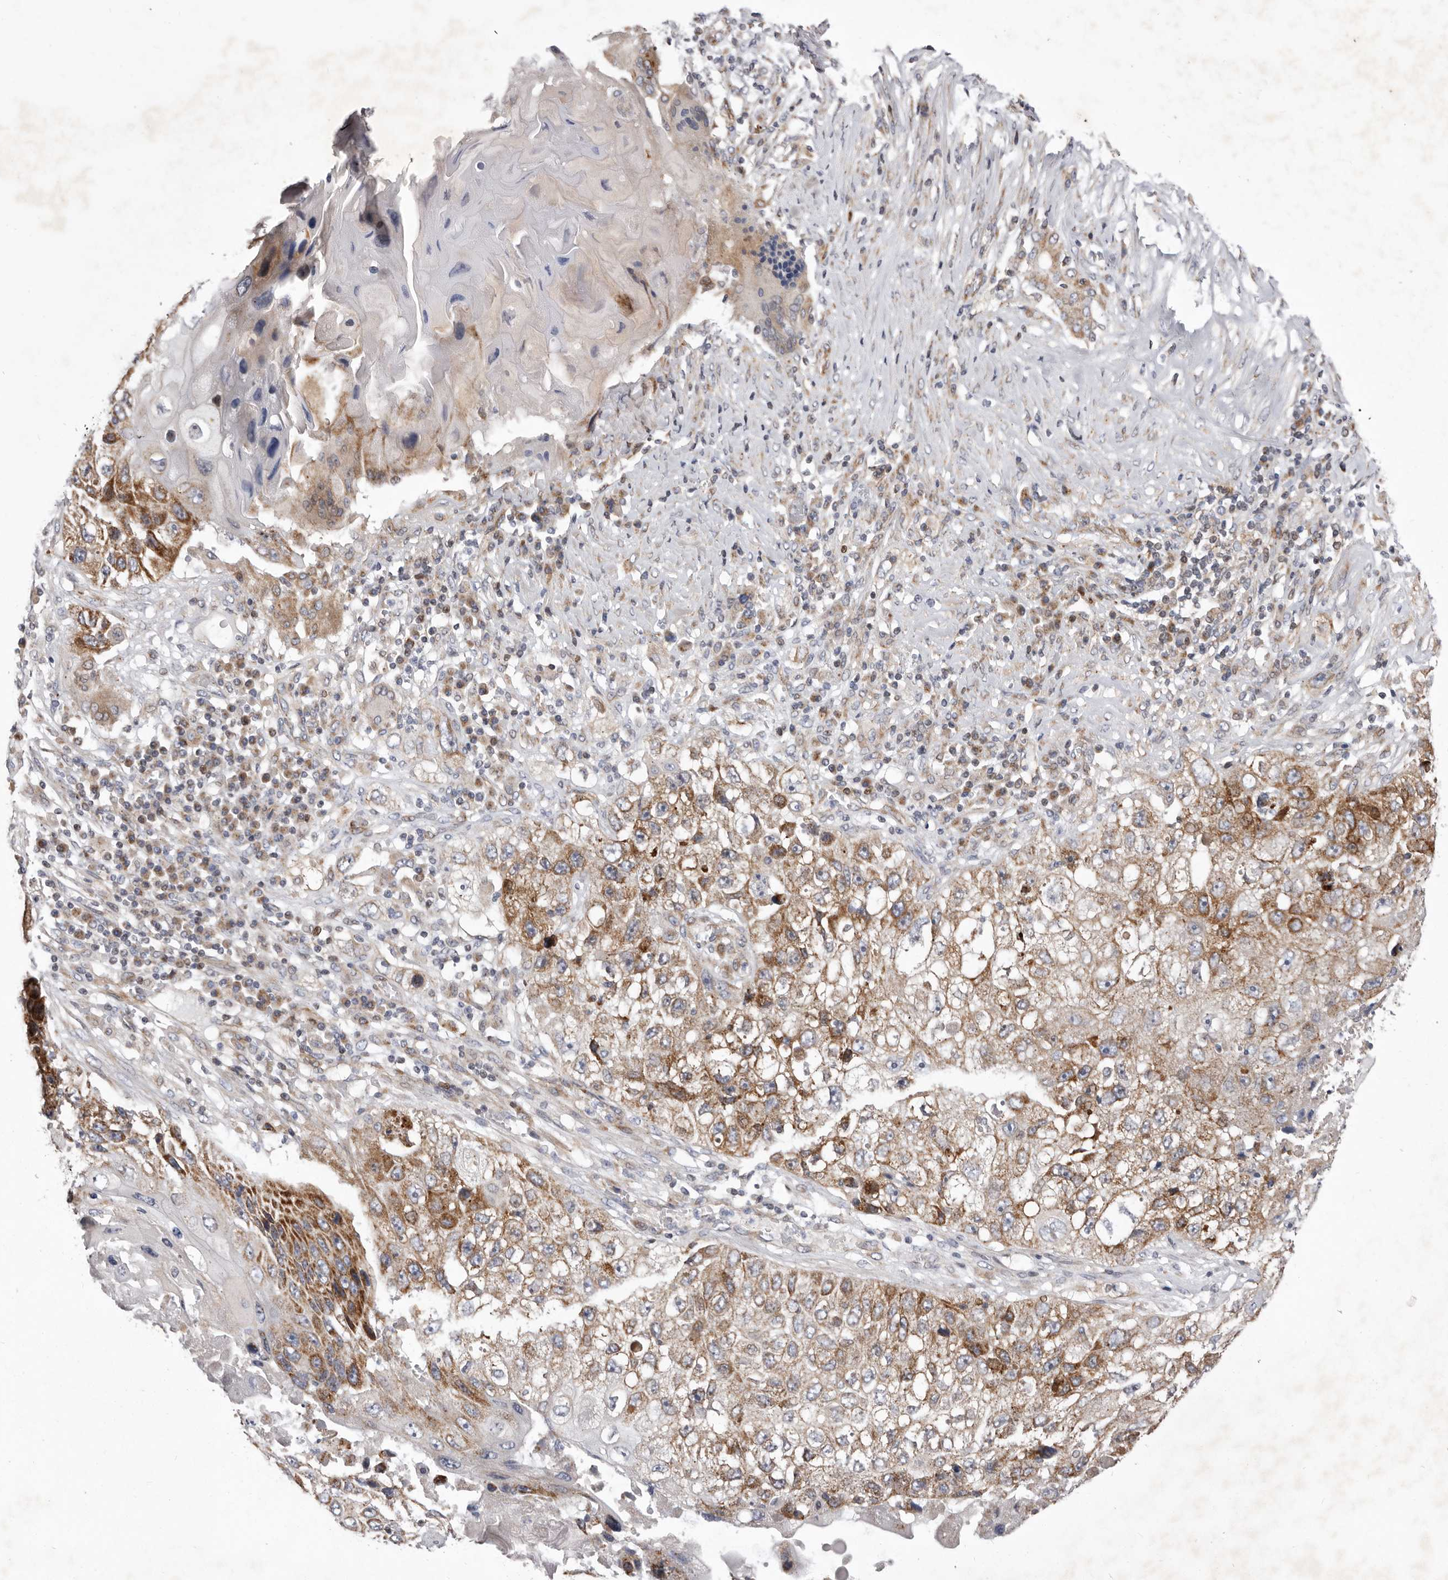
{"staining": {"intensity": "moderate", "quantity": ">75%", "location": "cytoplasmic/membranous"}, "tissue": "lung cancer", "cell_type": "Tumor cells", "image_type": "cancer", "snomed": [{"axis": "morphology", "description": "Squamous cell carcinoma, NOS"}, {"axis": "topography", "description": "Lung"}], "caption": "Immunohistochemistry (IHC) histopathology image of neoplastic tissue: human lung cancer (squamous cell carcinoma) stained using immunohistochemistry (IHC) exhibits medium levels of moderate protein expression localized specifically in the cytoplasmic/membranous of tumor cells, appearing as a cytoplasmic/membranous brown color.", "gene": "TIMM17B", "patient": {"sex": "male", "age": 61}}